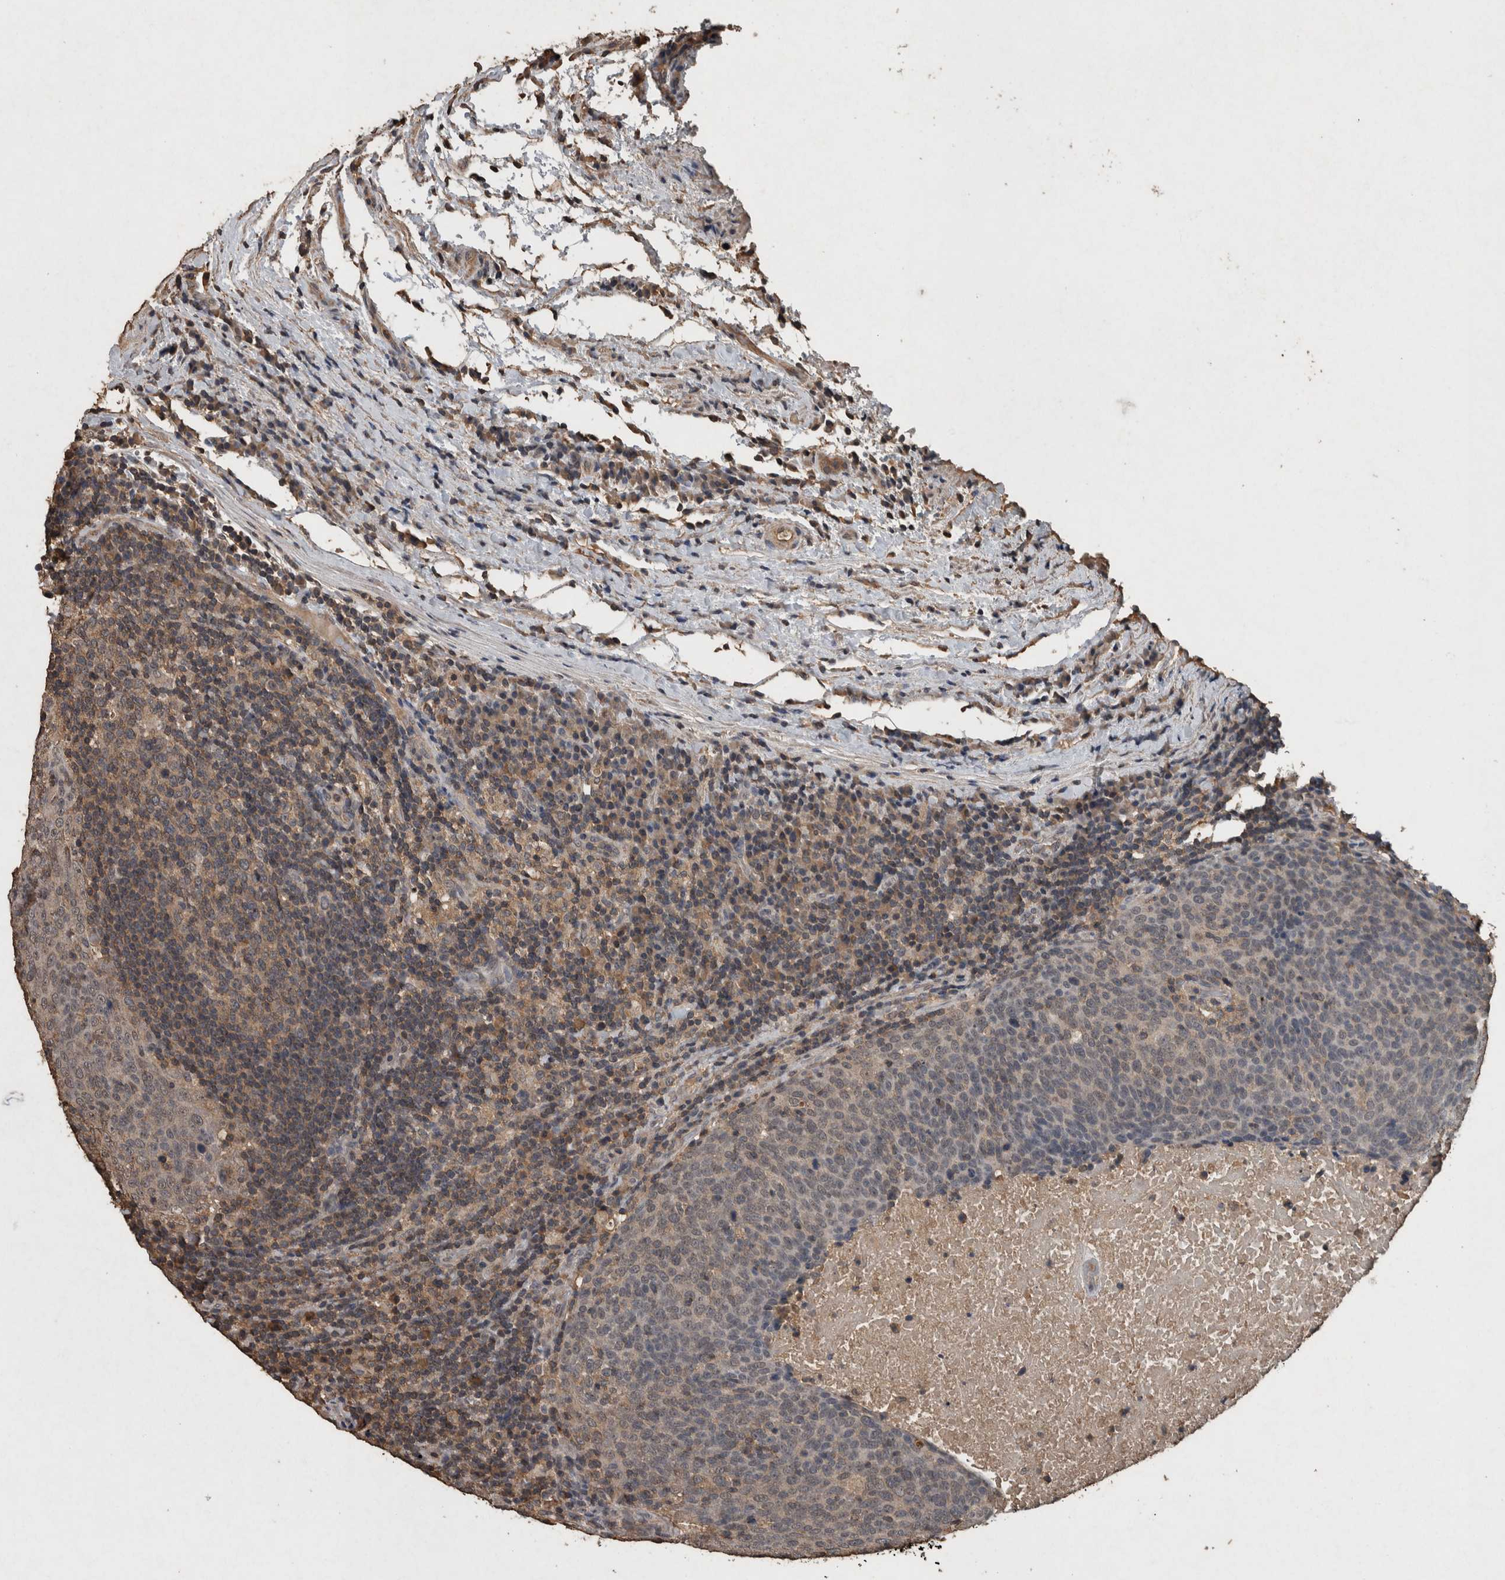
{"staining": {"intensity": "weak", "quantity": "<25%", "location": "cytoplasmic/membranous"}, "tissue": "head and neck cancer", "cell_type": "Tumor cells", "image_type": "cancer", "snomed": [{"axis": "morphology", "description": "Squamous cell carcinoma, NOS"}, {"axis": "morphology", "description": "Squamous cell carcinoma, metastatic, NOS"}, {"axis": "topography", "description": "Lymph node"}, {"axis": "topography", "description": "Head-Neck"}], "caption": "This is a photomicrograph of immunohistochemistry (IHC) staining of head and neck metastatic squamous cell carcinoma, which shows no staining in tumor cells.", "gene": "FGFRL1", "patient": {"sex": "male", "age": 62}}